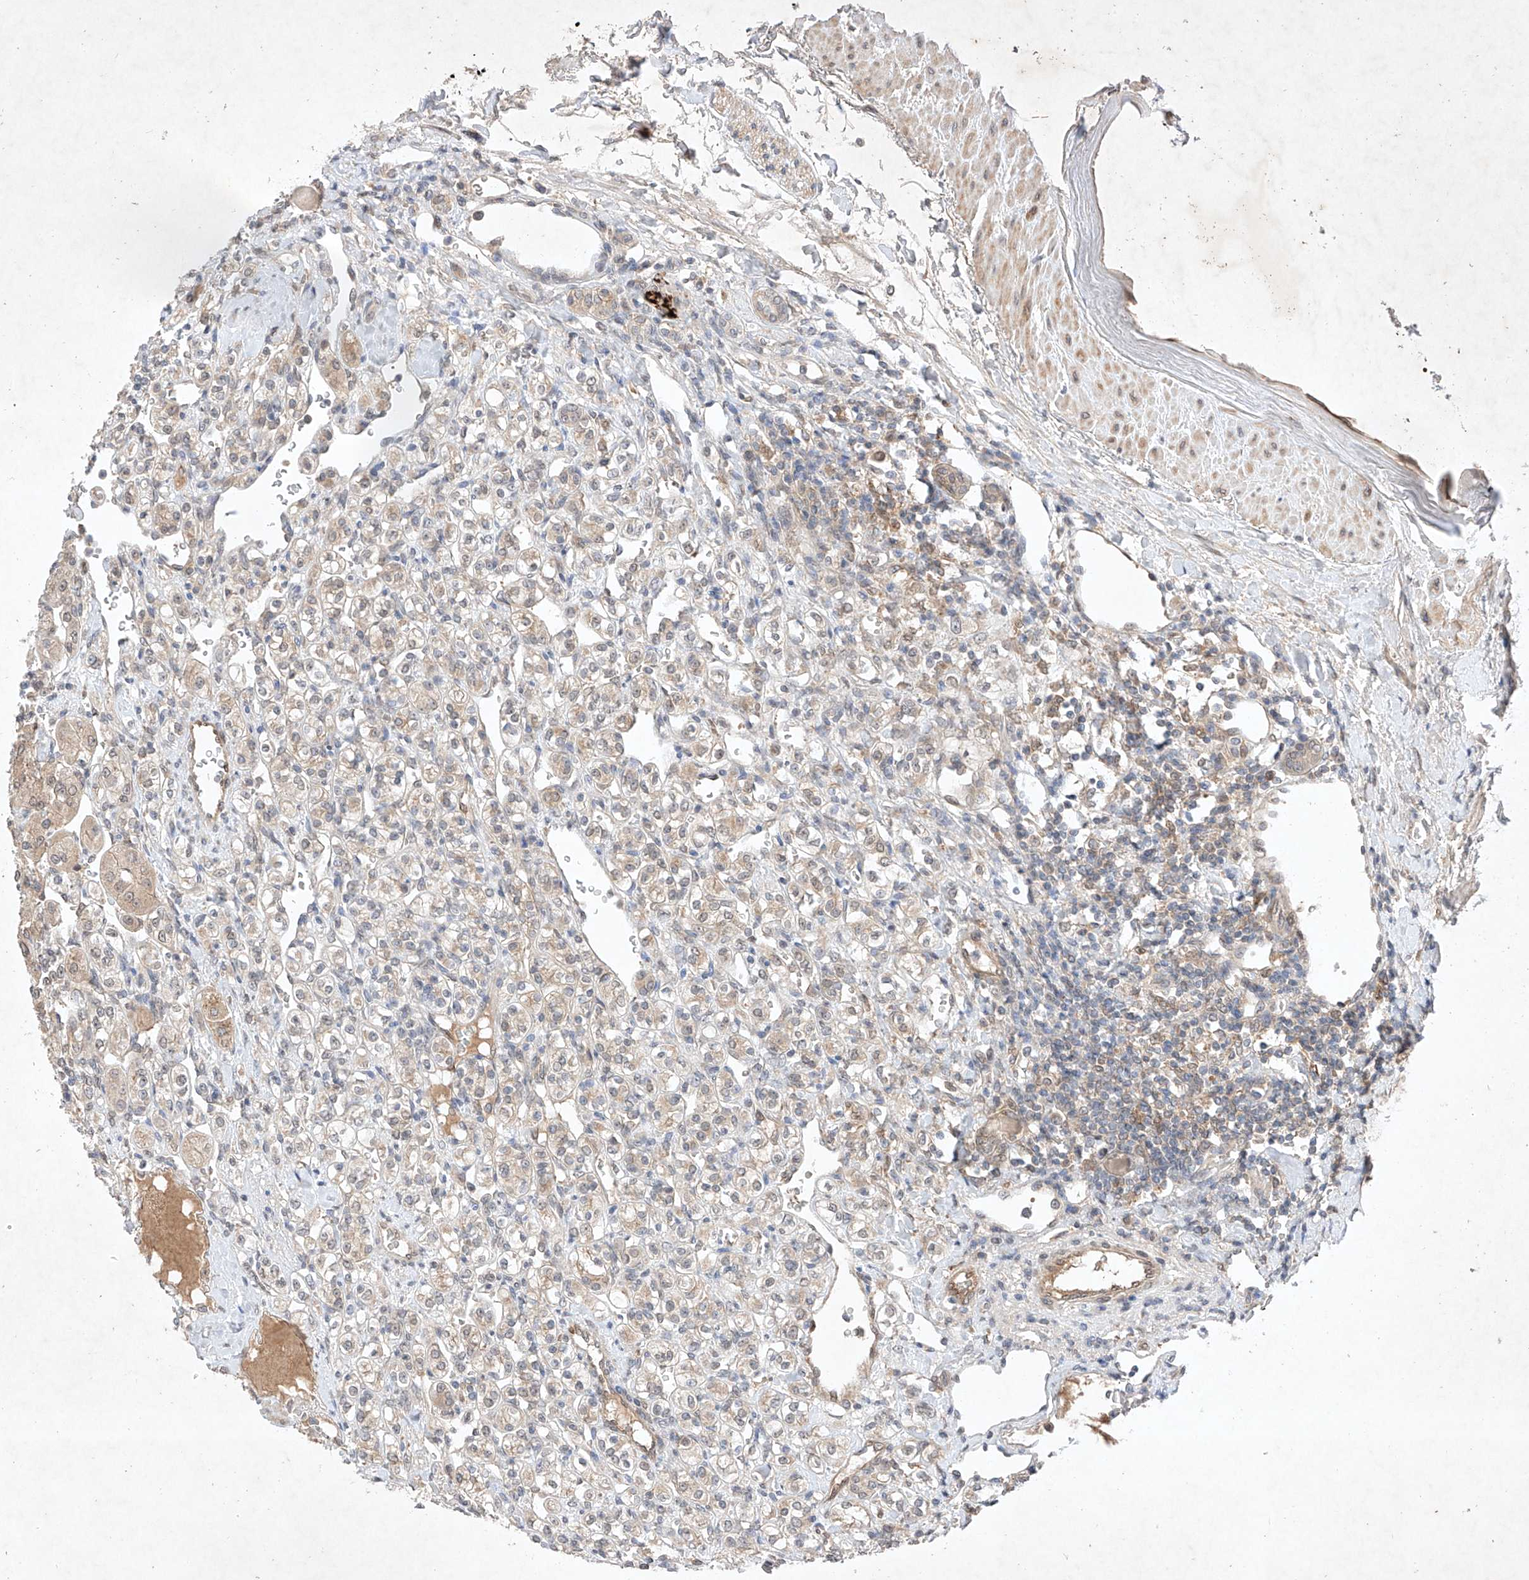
{"staining": {"intensity": "negative", "quantity": "none", "location": "none"}, "tissue": "renal cancer", "cell_type": "Tumor cells", "image_type": "cancer", "snomed": [{"axis": "morphology", "description": "Adenocarcinoma, NOS"}, {"axis": "topography", "description": "Kidney"}], "caption": "Tumor cells show no significant expression in renal cancer (adenocarcinoma).", "gene": "ZNF124", "patient": {"sex": "male", "age": 77}}